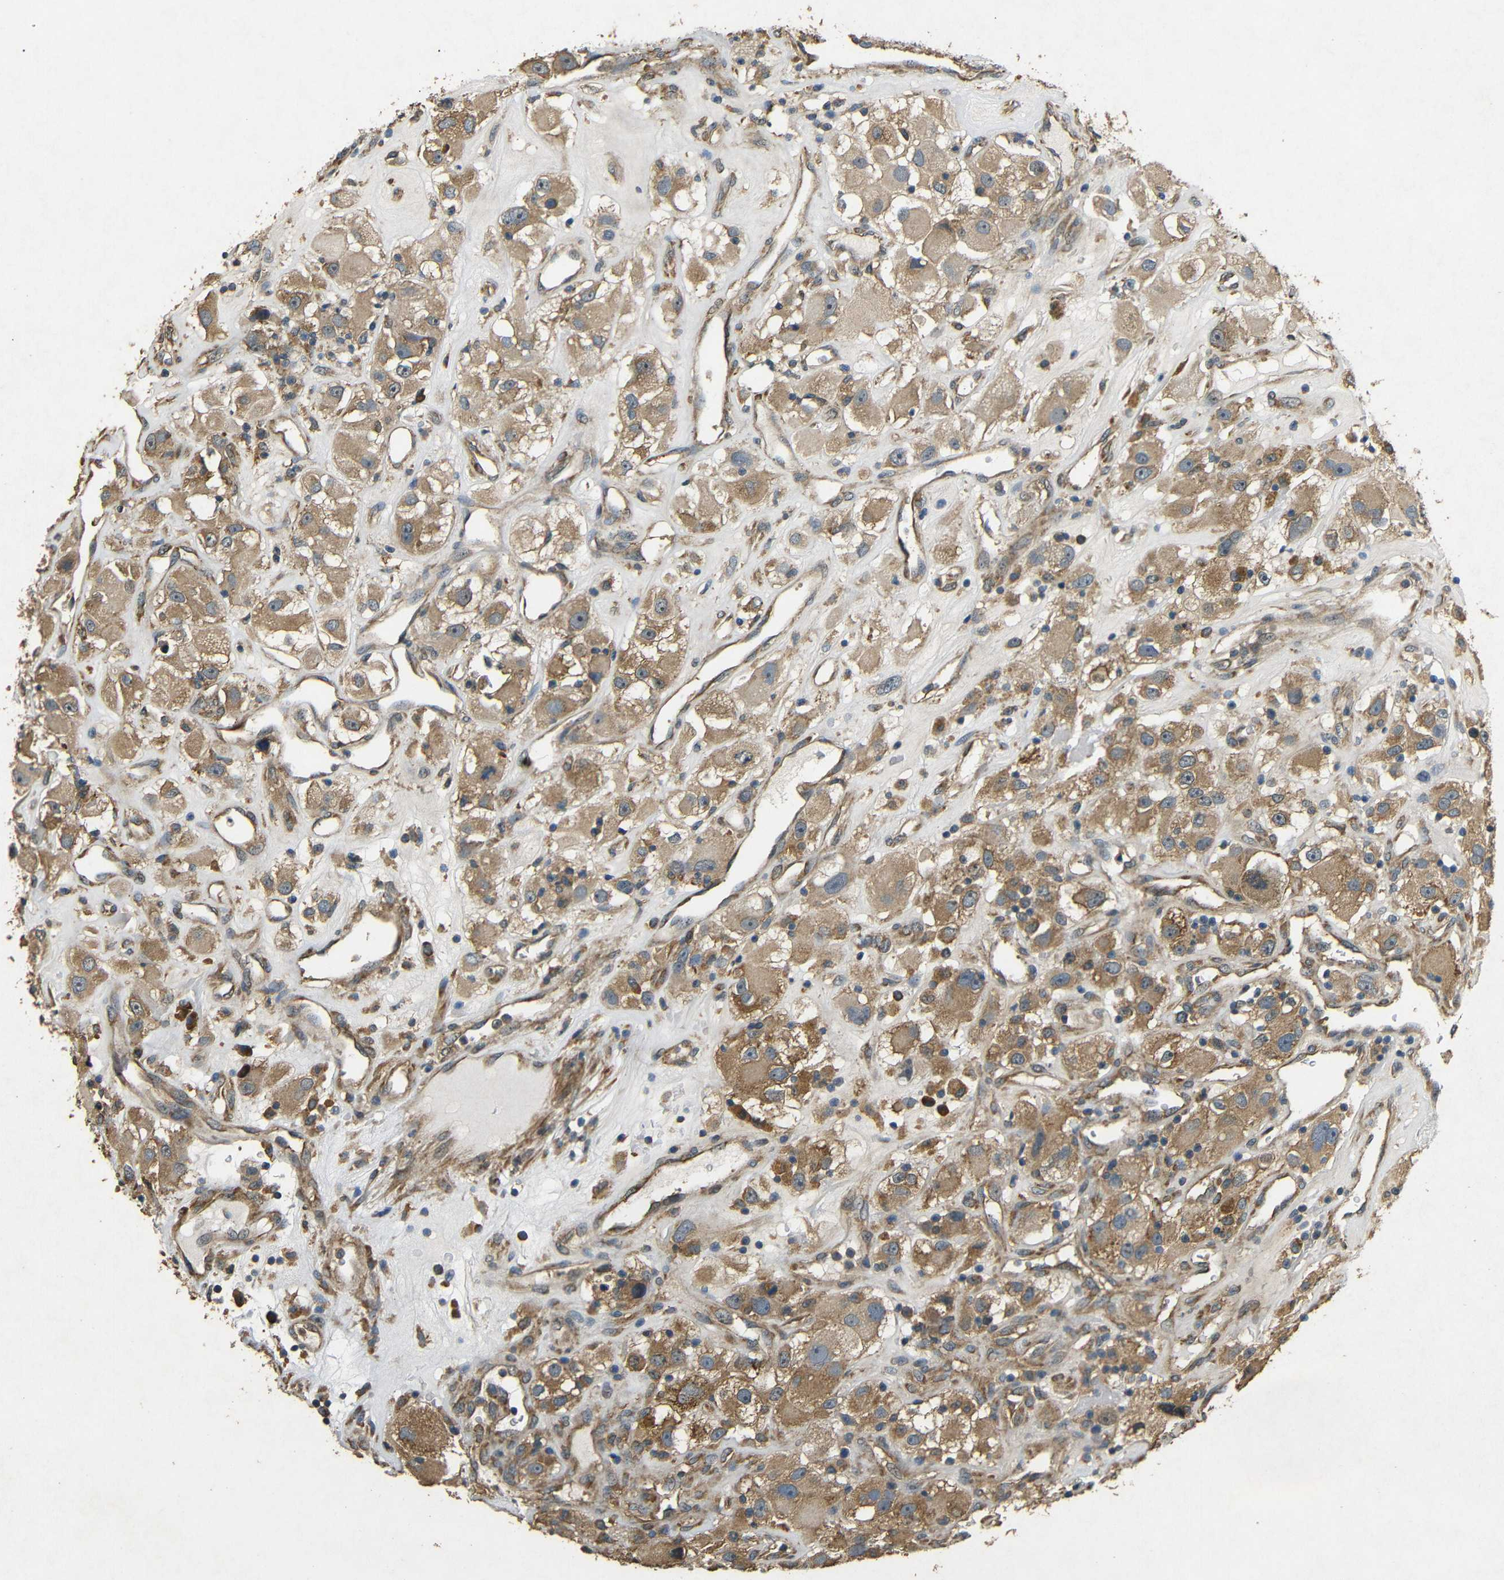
{"staining": {"intensity": "moderate", "quantity": ">75%", "location": "cytoplasmic/membranous"}, "tissue": "renal cancer", "cell_type": "Tumor cells", "image_type": "cancer", "snomed": [{"axis": "morphology", "description": "Adenocarcinoma, NOS"}, {"axis": "topography", "description": "Kidney"}], "caption": "A brown stain highlights moderate cytoplasmic/membranous positivity of a protein in renal cancer tumor cells. The staining was performed using DAB to visualize the protein expression in brown, while the nuclei were stained in blue with hematoxylin (Magnification: 20x).", "gene": "BNIP3", "patient": {"sex": "female", "age": 52}}